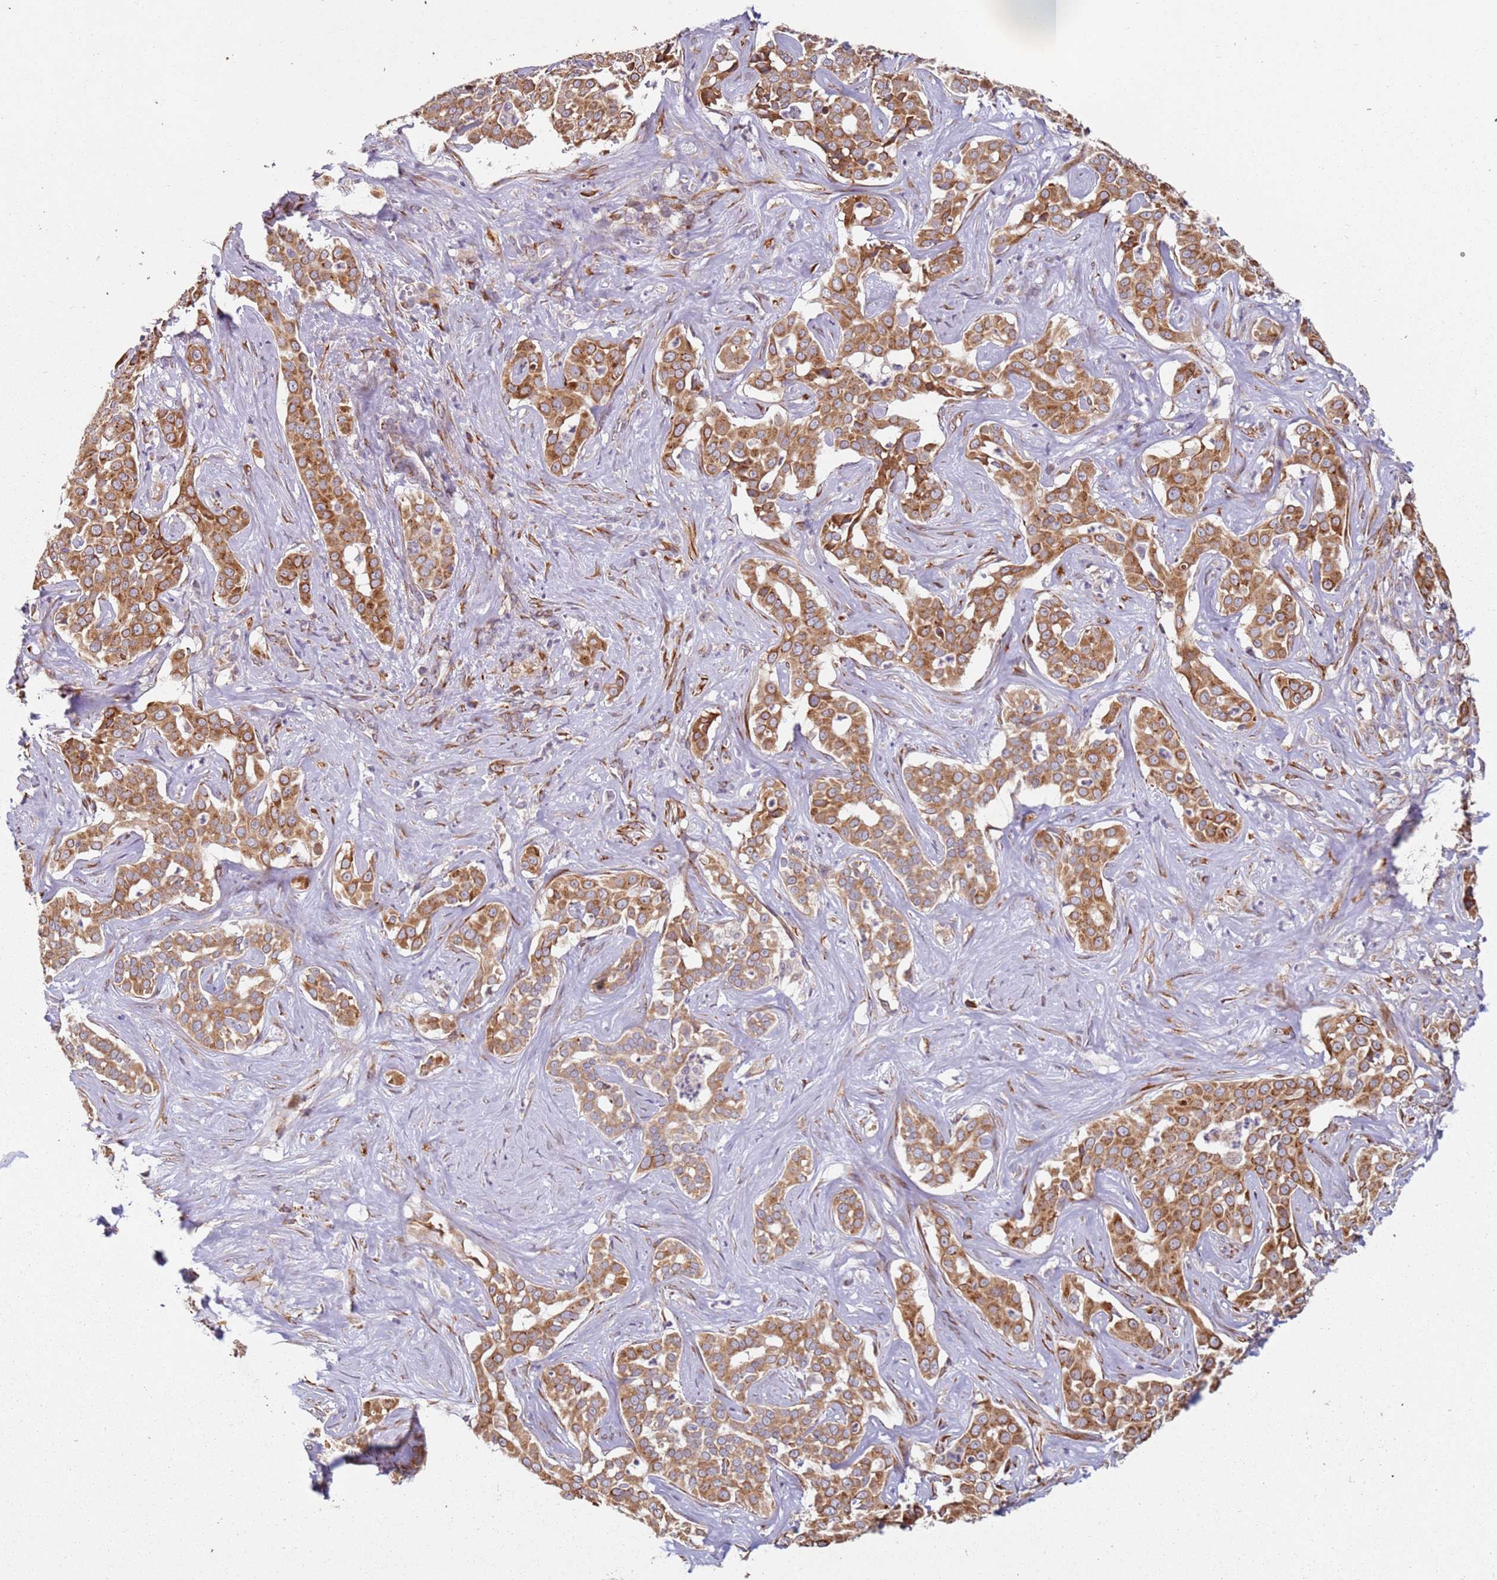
{"staining": {"intensity": "moderate", "quantity": ">75%", "location": "cytoplasmic/membranous"}, "tissue": "liver cancer", "cell_type": "Tumor cells", "image_type": "cancer", "snomed": [{"axis": "morphology", "description": "Cholangiocarcinoma"}, {"axis": "topography", "description": "Liver"}], "caption": "The micrograph displays a brown stain indicating the presence of a protein in the cytoplasmic/membranous of tumor cells in cholangiocarcinoma (liver). Immunohistochemistry (ihc) stains the protein of interest in brown and the nuclei are stained blue.", "gene": "ARFRP1", "patient": {"sex": "male", "age": 67}}